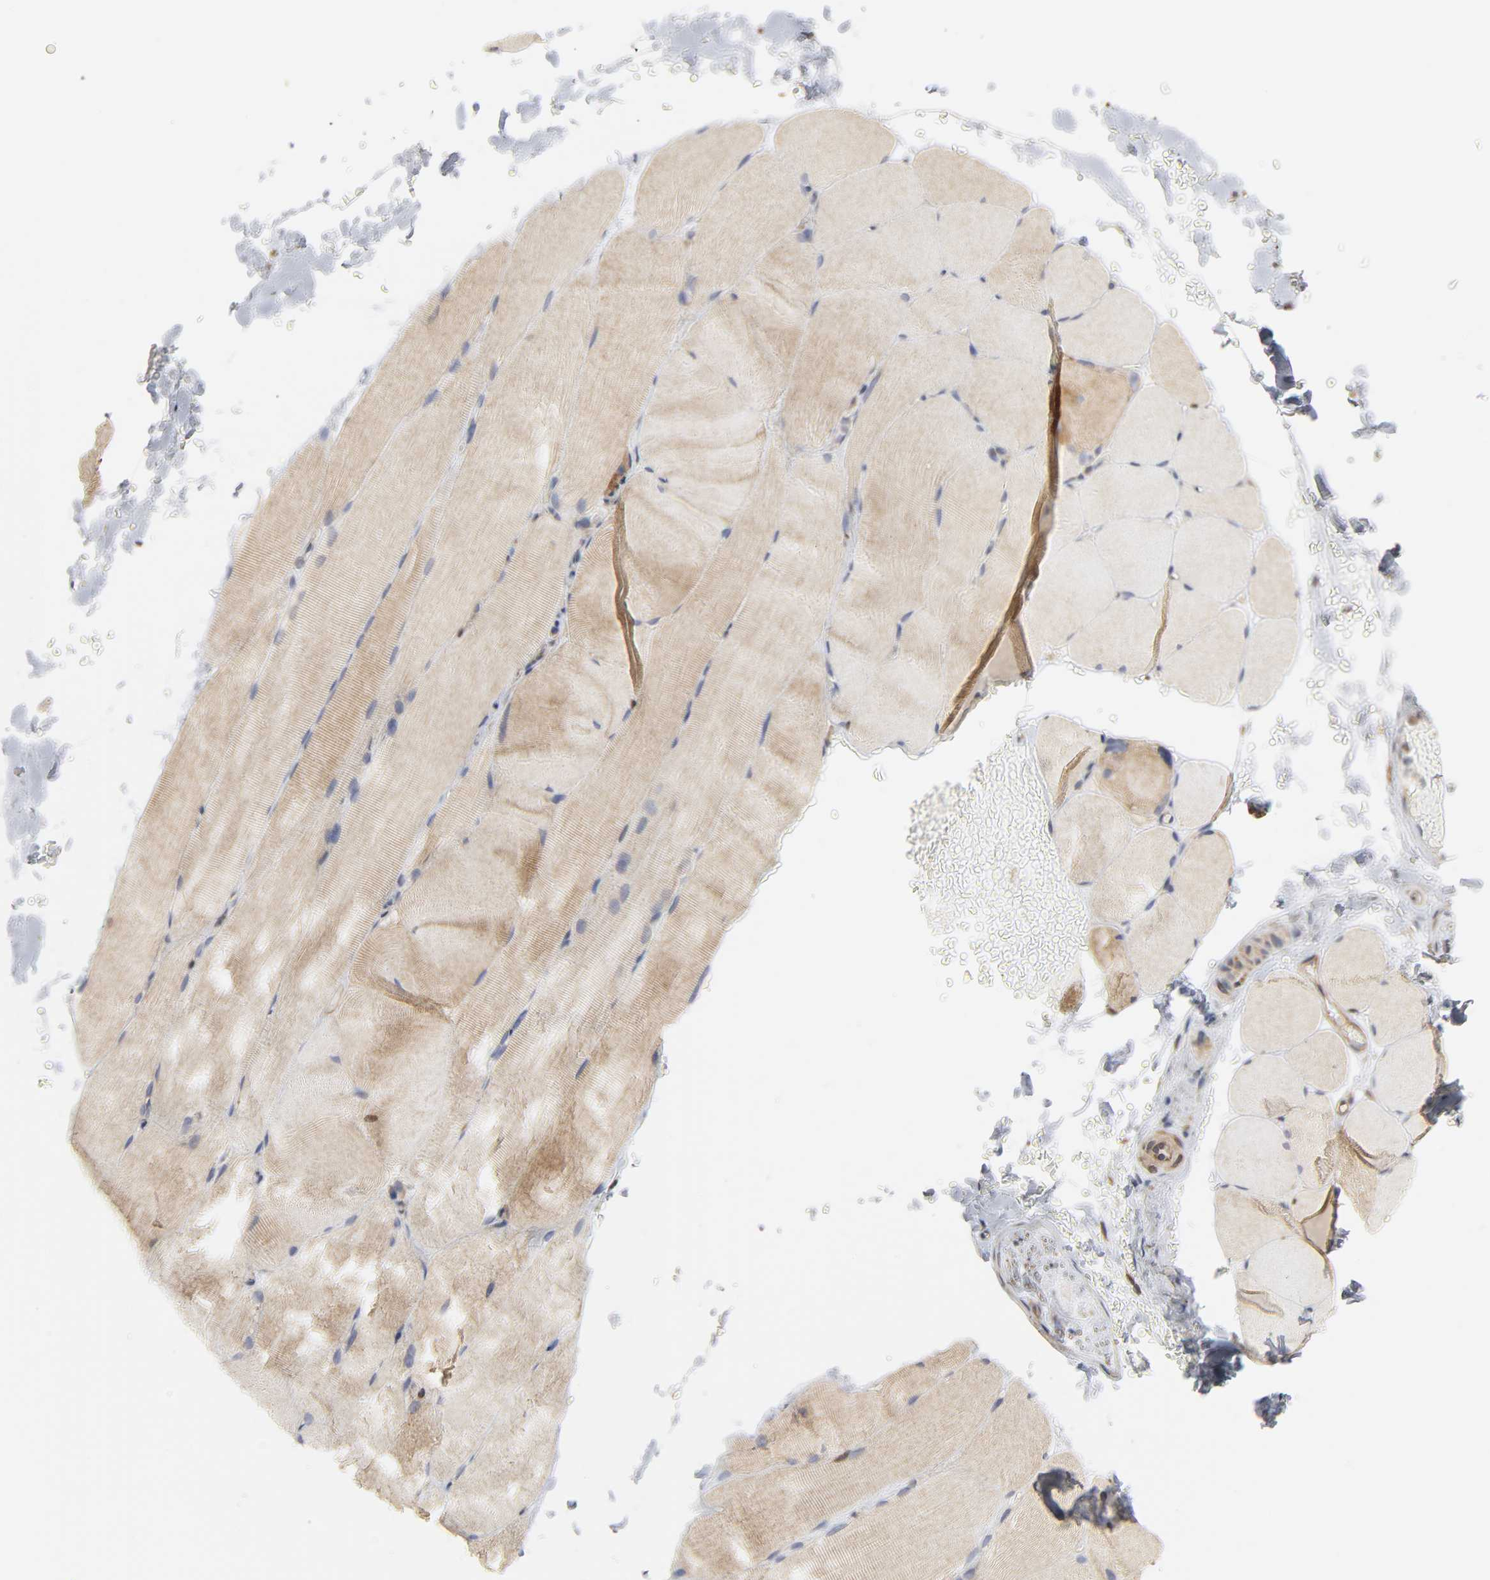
{"staining": {"intensity": "weak", "quantity": "25%-75%", "location": "cytoplasmic/membranous"}, "tissue": "skeletal muscle", "cell_type": "Myocytes", "image_type": "normal", "snomed": [{"axis": "morphology", "description": "Normal tissue, NOS"}, {"axis": "topography", "description": "Skeletal muscle"}, {"axis": "topography", "description": "Parathyroid gland"}], "caption": "Protein expression analysis of unremarkable skeletal muscle shows weak cytoplasmic/membranous expression in approximately 25%-75% of myocytes.", "gene": "POR", "patient": {"sex": "female", "age": 37}}